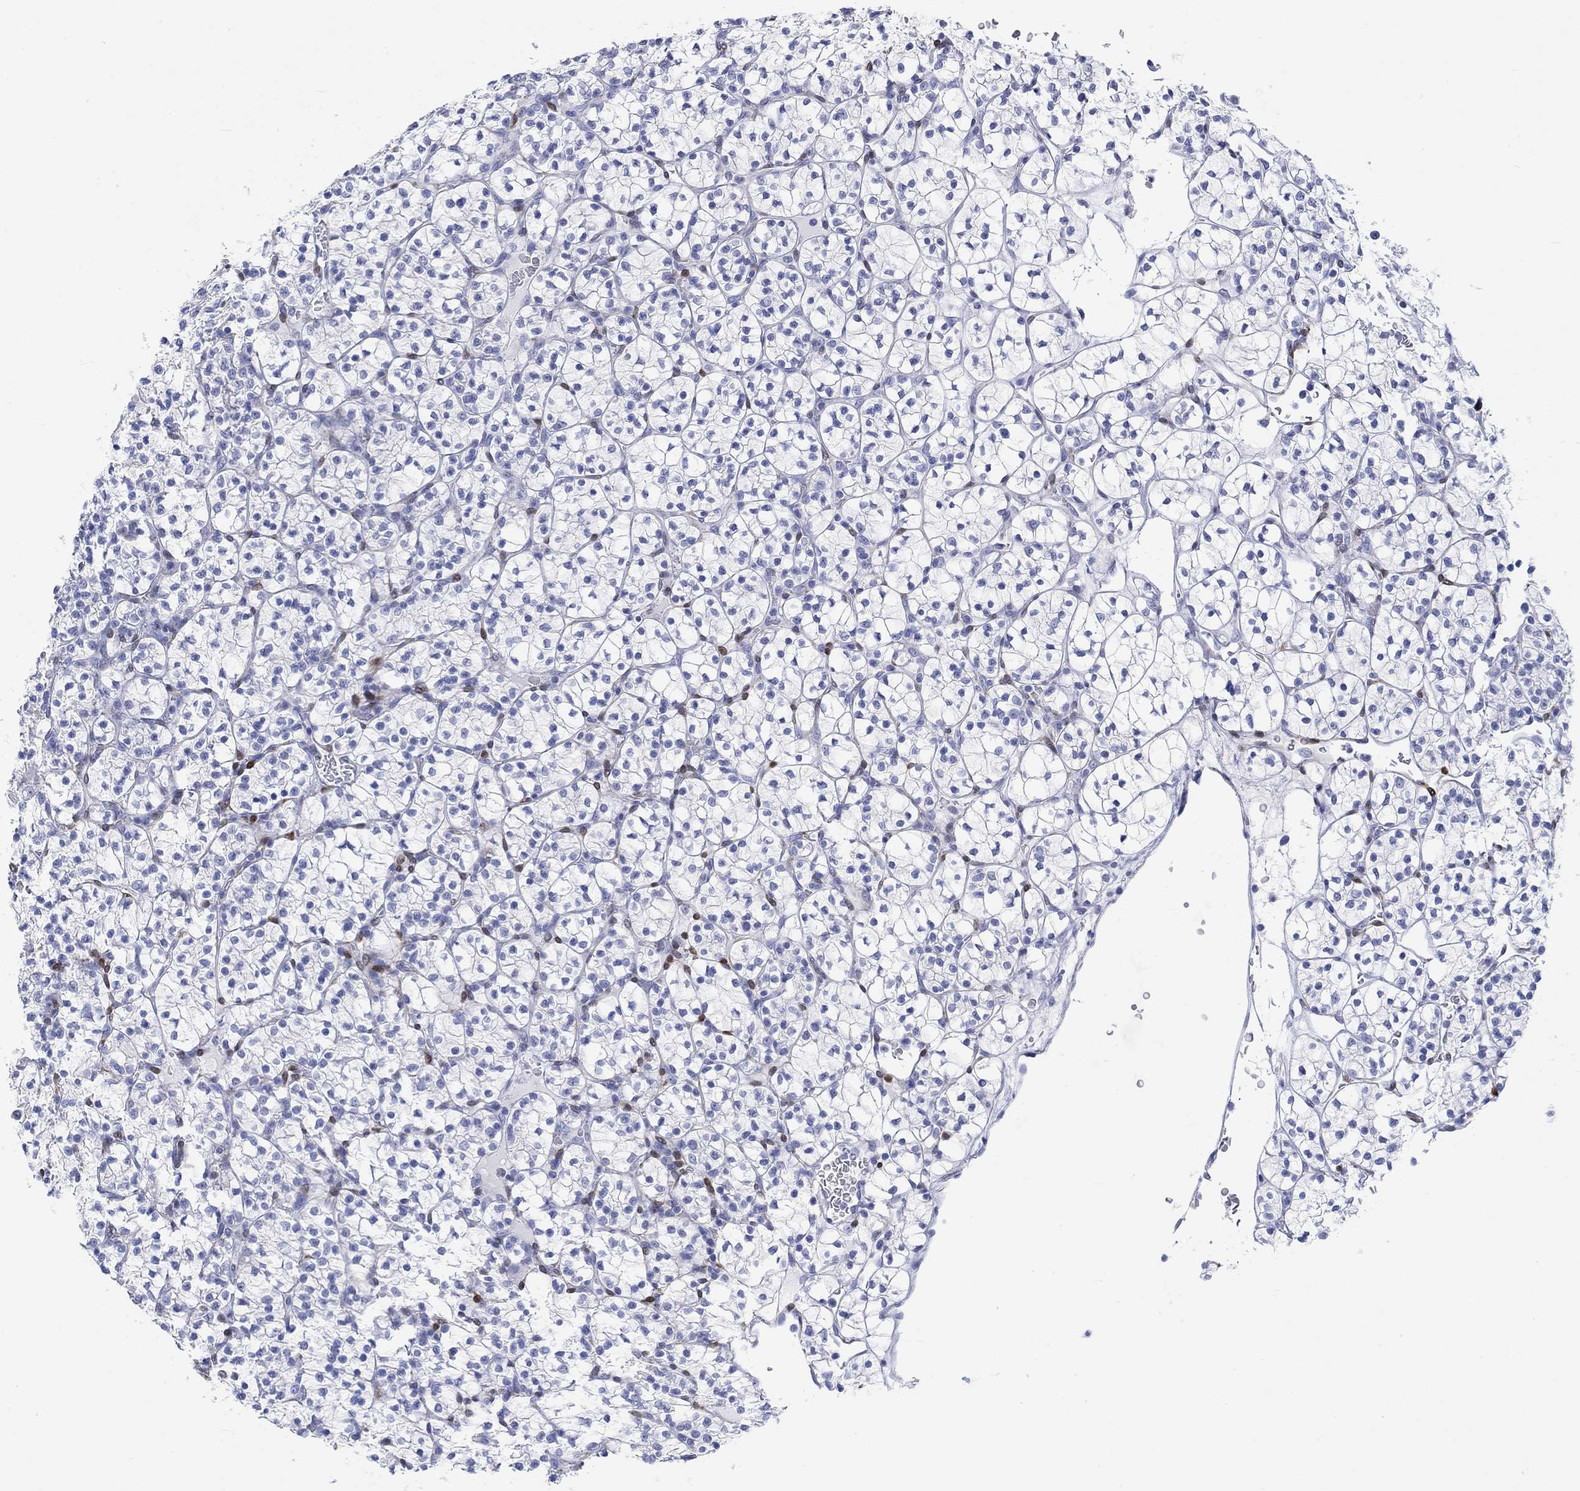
{"staining": {"intensity": "negative", "quantity": "none", "location": "none"}, "tissue": "renal cancer", "cell_type": "Tumor cells", "image_type": "cancer", "snomed": [{"axis": "morphology", "description": "Adenocarcinoma, NOS"}, {"axis": "topography", "description": "Kidney"}], "caption": "Image shows no significant protein positivity in tumor cells of renal cancer.", "gene": "MSI1", "patient": {"sex": "female", "age": 89}}